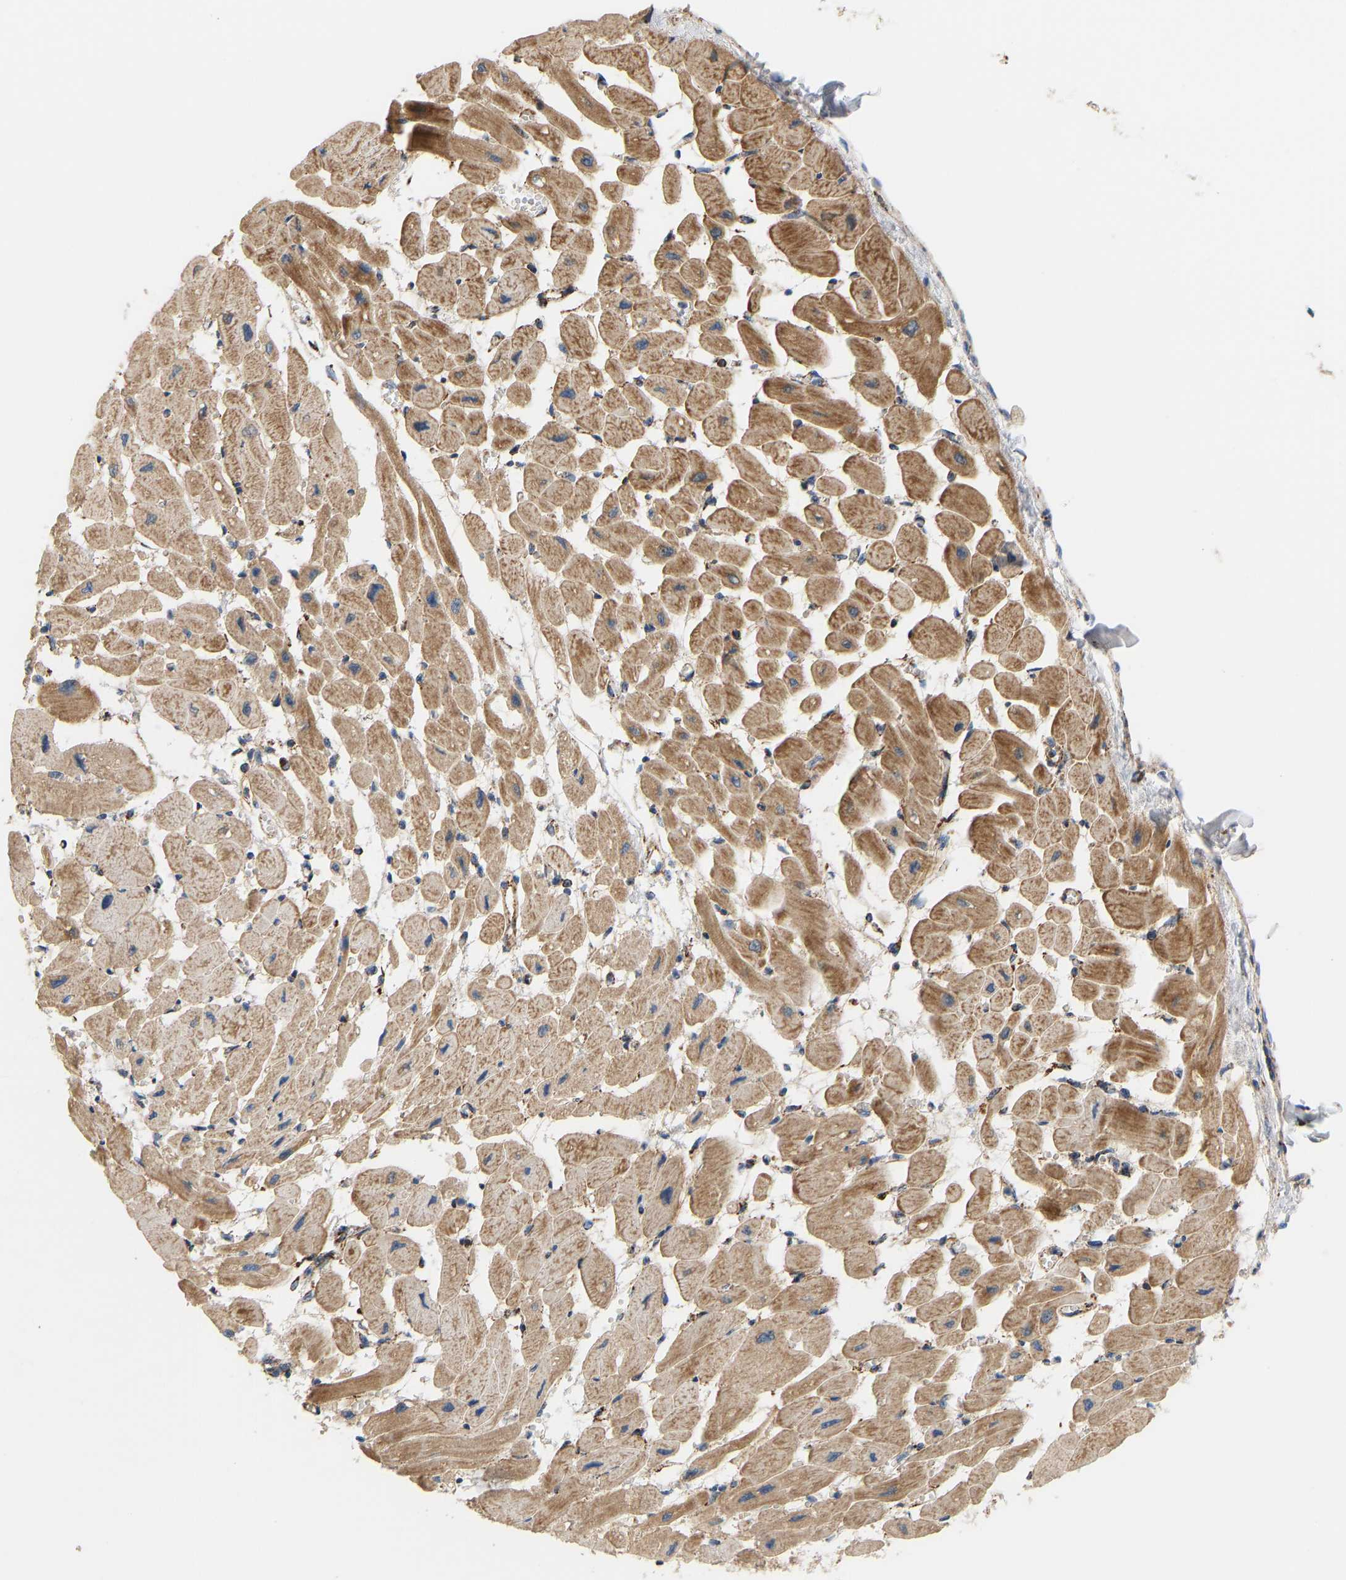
{"staining": {"intensity": "moderate", "quantity": ">75%", "location": "cytoplasmic/membranous"}, "tissue": "heart muscle", "cell_type": "Cardiomyocytes", "image_type": "normal", "snomed": [{"axis": "morphology", "description": "Normal tissue, NOS"}, {"axis": "topography", "description": "Heart"}], "caption": "Heart muscle stained with DAB immunohistochemistry (IHC) shows medium levels of moderate cytoplasmic/membranous staining in about >75% of cardiomyocytes.", "gene": "GPSM2", "patient": {"sex": "female", "age": 54}}